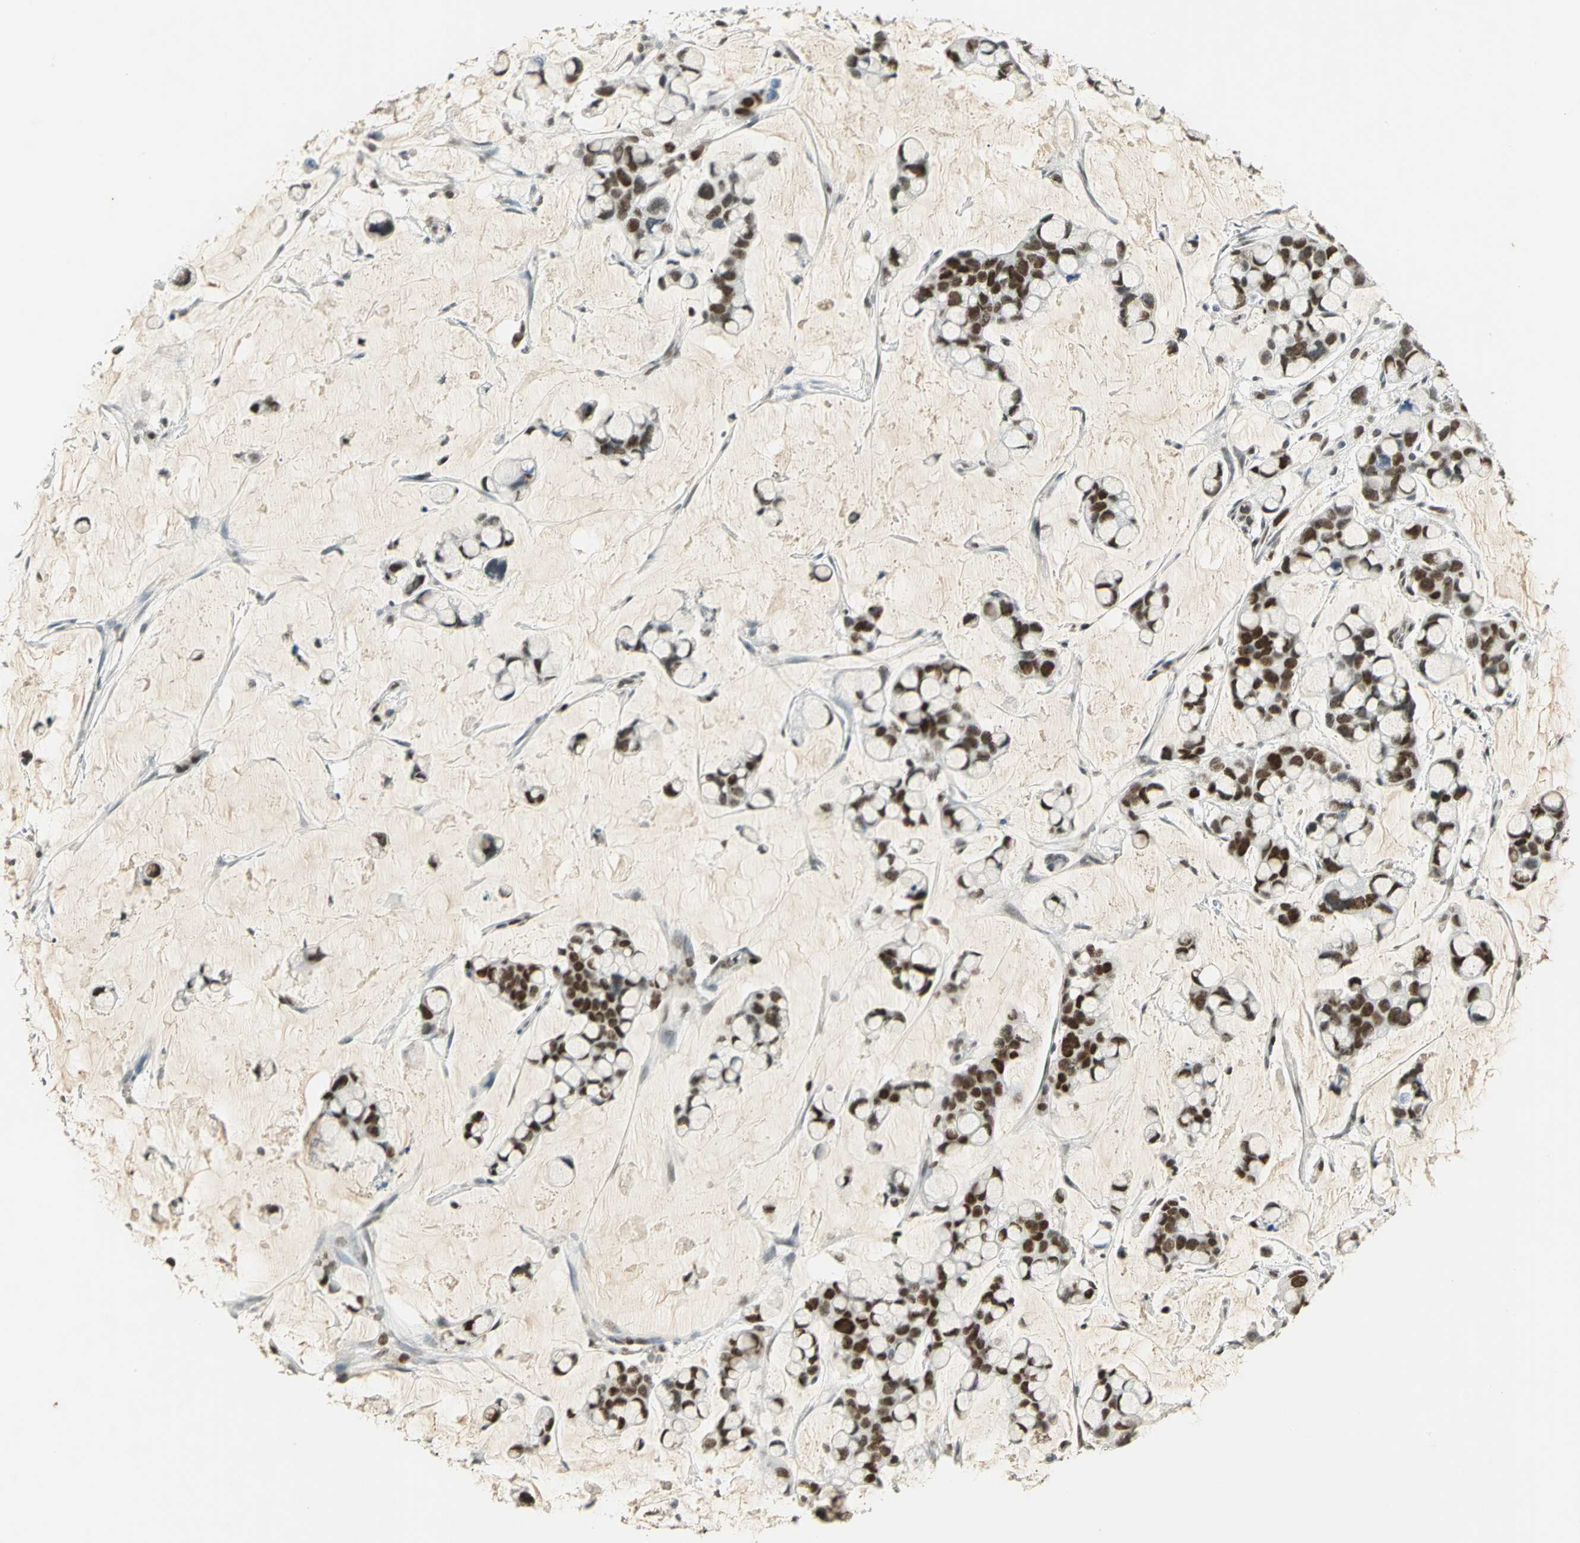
{"staining": {"intensity": "strong", "quantity": ">75%", "location": "nuclear"}, "tissue": "stomach cancer", "cell_type": "Tumor cells", "image_type": "cancer", "snomed": [{"axis": "morphology", "description": "Adenocarcinoma, NOS"}, {"axis": "topography", "description": "Stomach, lower"}], "caption": "Stomach cancer (adenocarcinoma) stained for a protein (brown) displays strong nuclear positive expression in approximately >75% of tumor cells.", "gene": "AK6", "patient": {"sex": "male", "age": 84}}